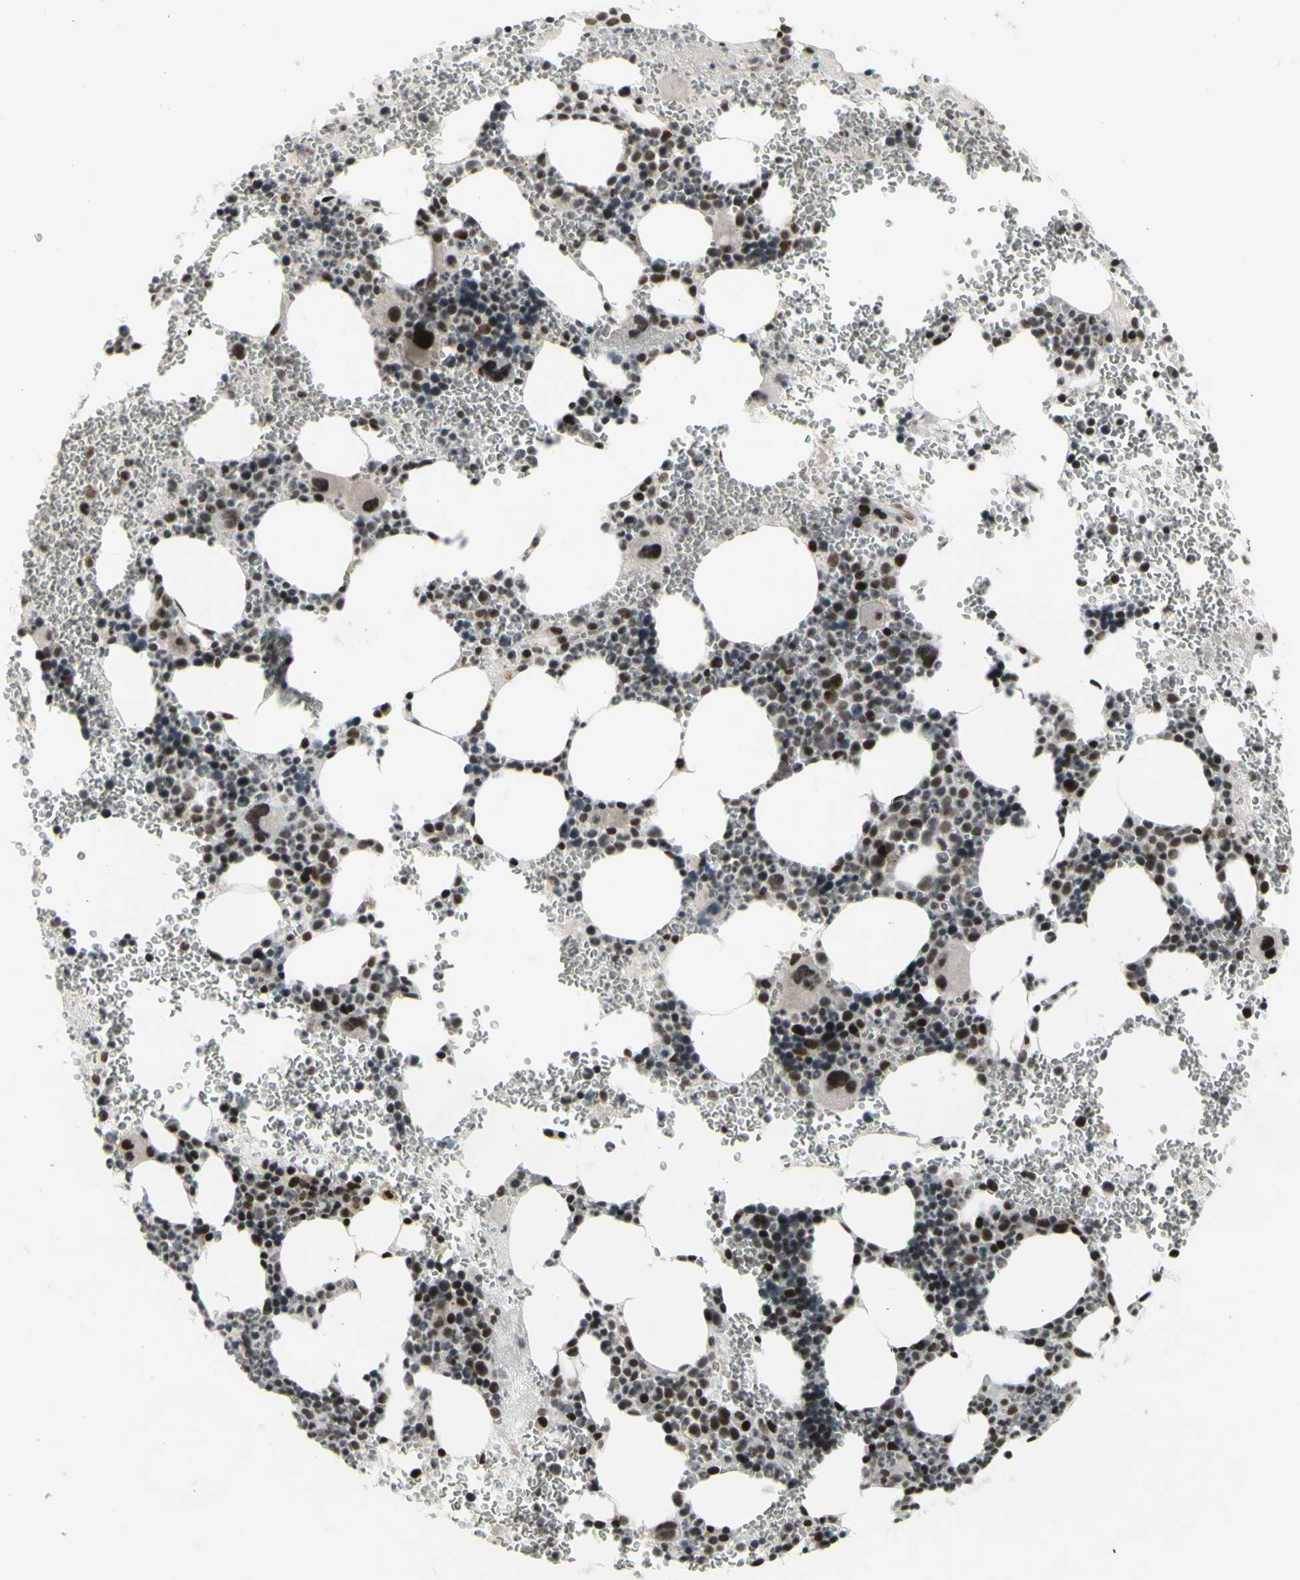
{"staining": {"intensity": "strong", "quantity": "25%-75%", "location": "nuclear"}, "tissue": "bone marrow", "cell_type": "Hematopoietic cells", "image_type": "normal", "snomed": [{"axis": "morphology", "description": "Normal tissue, NOS"}, {"axis": "morphology", "description": "Inflammation, NOS"}, {"axis": "topography", "description": "Bone marrow"}], "caption": "This photomicrograph demonstrates benign bone marrow stained with immunohistochemistry (IHC) to label a protein in brown. The nuclear of hematopoietic cells show strong positivity for the protein. Nuclei are counter-stained blue.", "gene": "SUPT6H", "patient": {"sex": "female", "age": 76}}